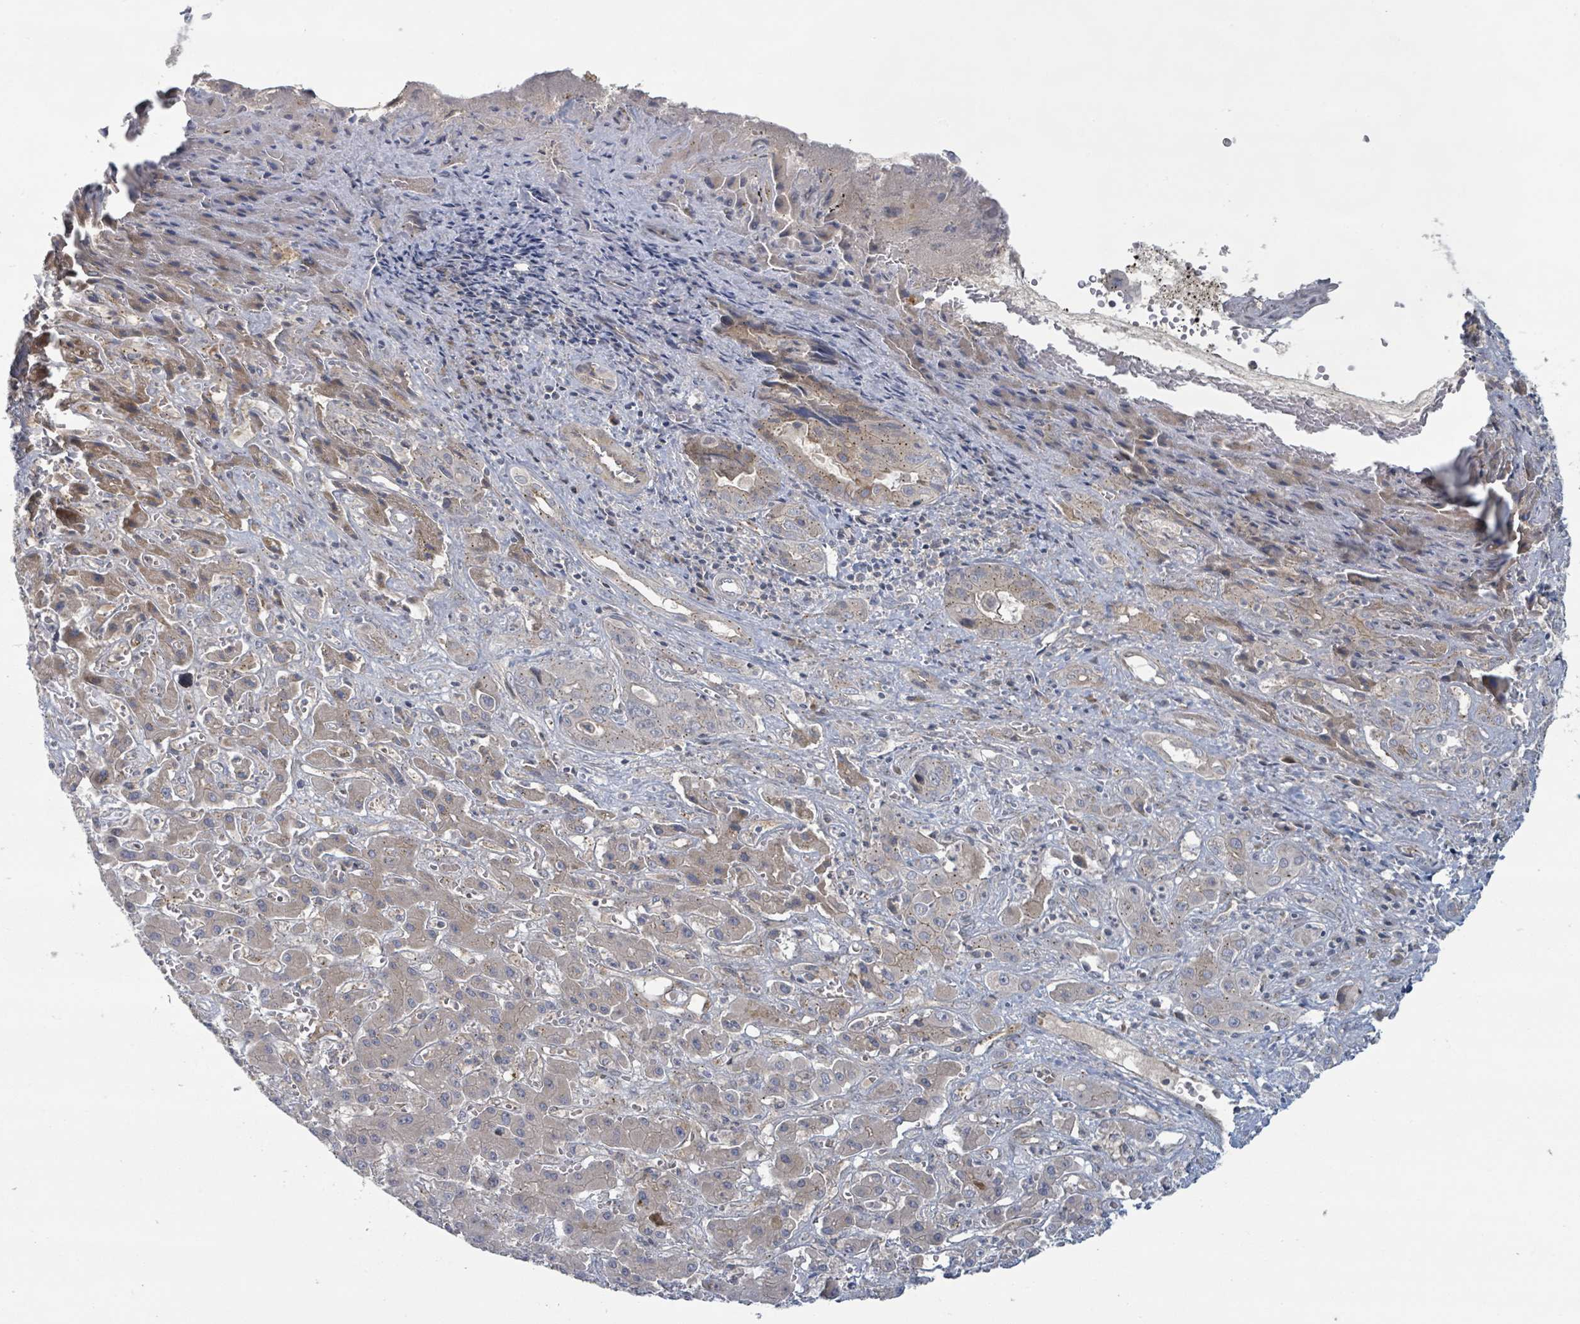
{"staining": {"intensity": "weak", "quantity": "25%-75%", "location": "cytoplasmic/membranous"}, "tissue": "liver cancer", "cell_type": "Tumor cells", "image_type": "cancer", "snomed": [{"axis": "morphology", "description": "Cholangiocarcinoma"}, {"axis": "topography", "description": "Liver"}], "caption": "This image exhibits liver cancer stained with immunohistochemistry (IHC) to label a protein in brown. The cytoplasmic/membranous of tumor cells show weak positivity for the protein. Nuclei are counter-stained blue.", "gene": "COL5A3", "patient": {"sex": "male", "age": 67}}